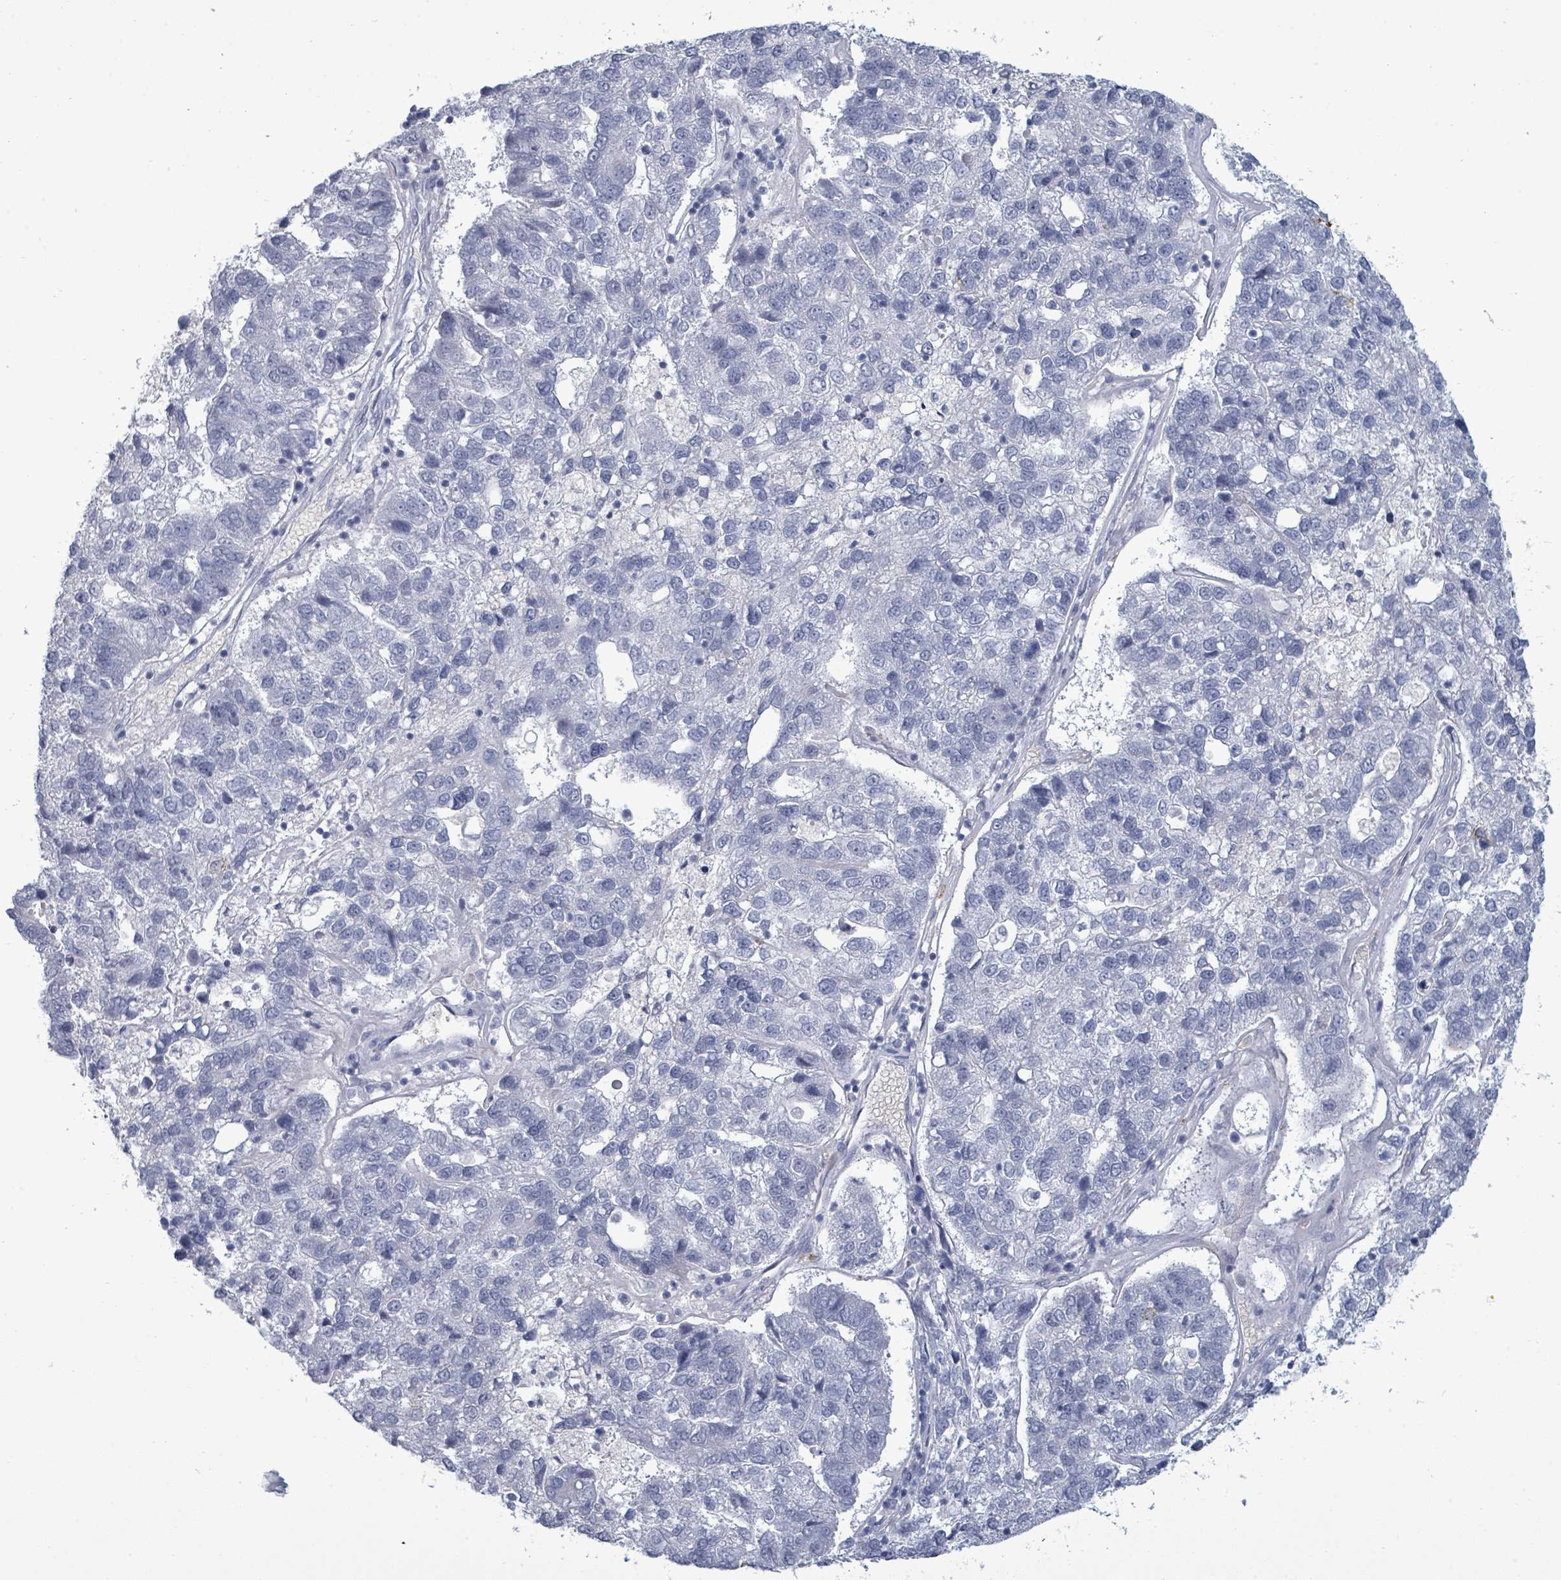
{"staining": {"intensity": "negative", "quantity": "none", "location": "none"}, "tissue": "pancreatic cancer", "cell_type": "Tumor cells", "image_type": "cancer", "snomed": [{"axis": "morphology", "description": "Adenocarcinoma, NOS"}, {"axis": "topography", "description": "Pancreas"}], "caption": "There is no significant positivity in tumor cells of pancreatic adenocarcinoma.", "gene": "NDST2", "patient": {"sex": "female", "age": 61}}